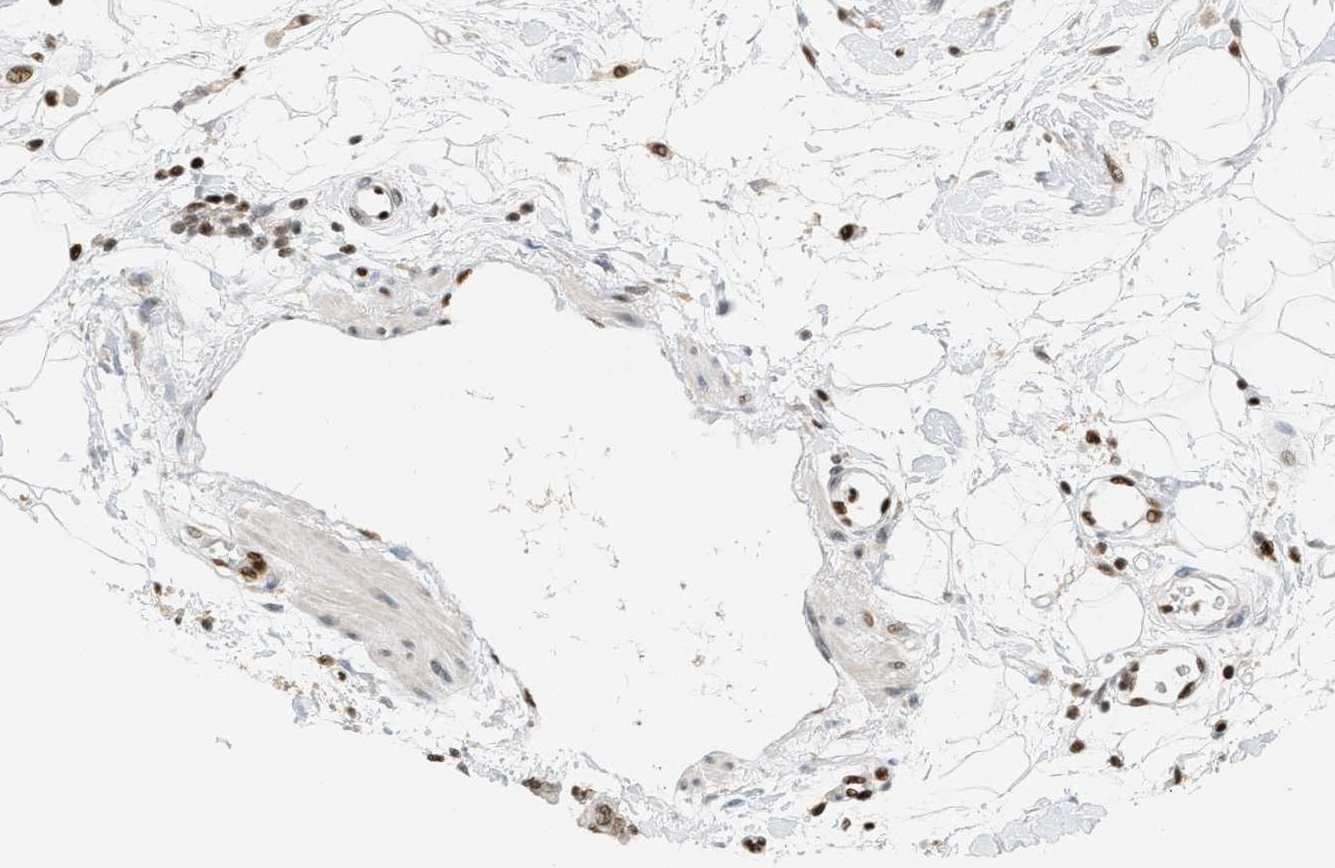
{"staining": {"intensity": "moderate", "quantity": "25%-75%", "location": "nuclear"}, "tissue": "adipose tissue", "cell_type": "Adipocytes", "image_type": "normal", "snomed": [{"axis": "morphology", "description": "Normal tissue, NOS"}, {"axis": "morphology", "description": "Adenocarcinoma, NOS"}, {"axis": "topography", "description": "Duodenum"}, {"axis": "topography", "description": "Peripheral nerve tissue"}], "caption": "A brown stain shows moderate nuclear positivity of a protein in adipocytes of unremarkable human adipose tissue.", "gene": "C17orf49", "patient": {"sex": "female", "age": 60}}